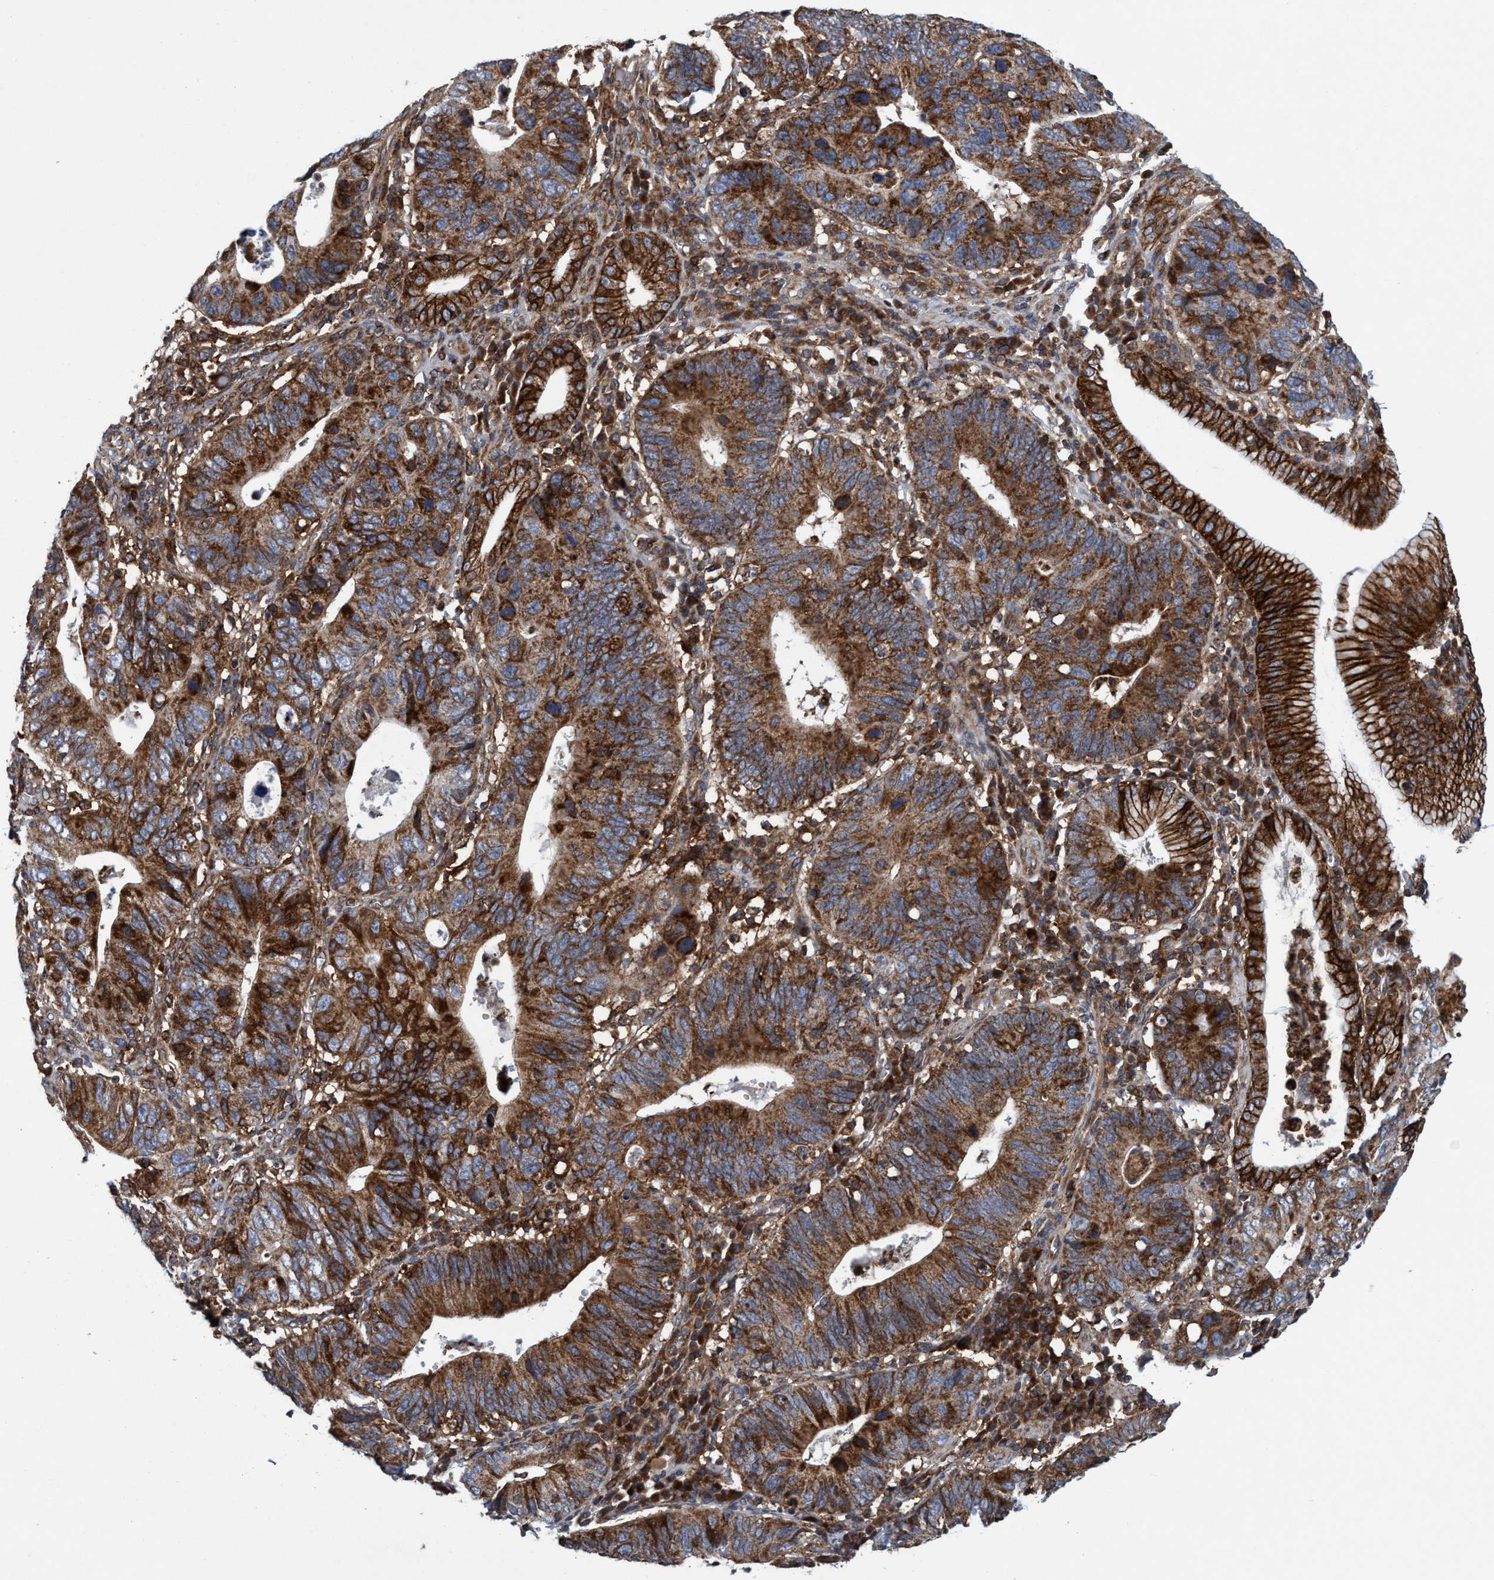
{"staining": {"intensity": "strong", "quantity": ">75%", "location": "cytoplasmic/membranous"}, "tissue": "stomach cancer", "cell_type": "Tumor cells", "image_type": "cancer", "snomed": [{"axis": "morphology", "description": "Adenocarcinoma, NOS"}, {"axis": "topography", "description": "Stomach"}], "caption": "Stomach adenocarcinoma was stained to show a protein in brown. There is high levels of strong cytoplasmic/membranous positivity in about >75% of tumor cells.", "gene": "SLC16A3", "patient": {"sex": "male", "age": 59}}